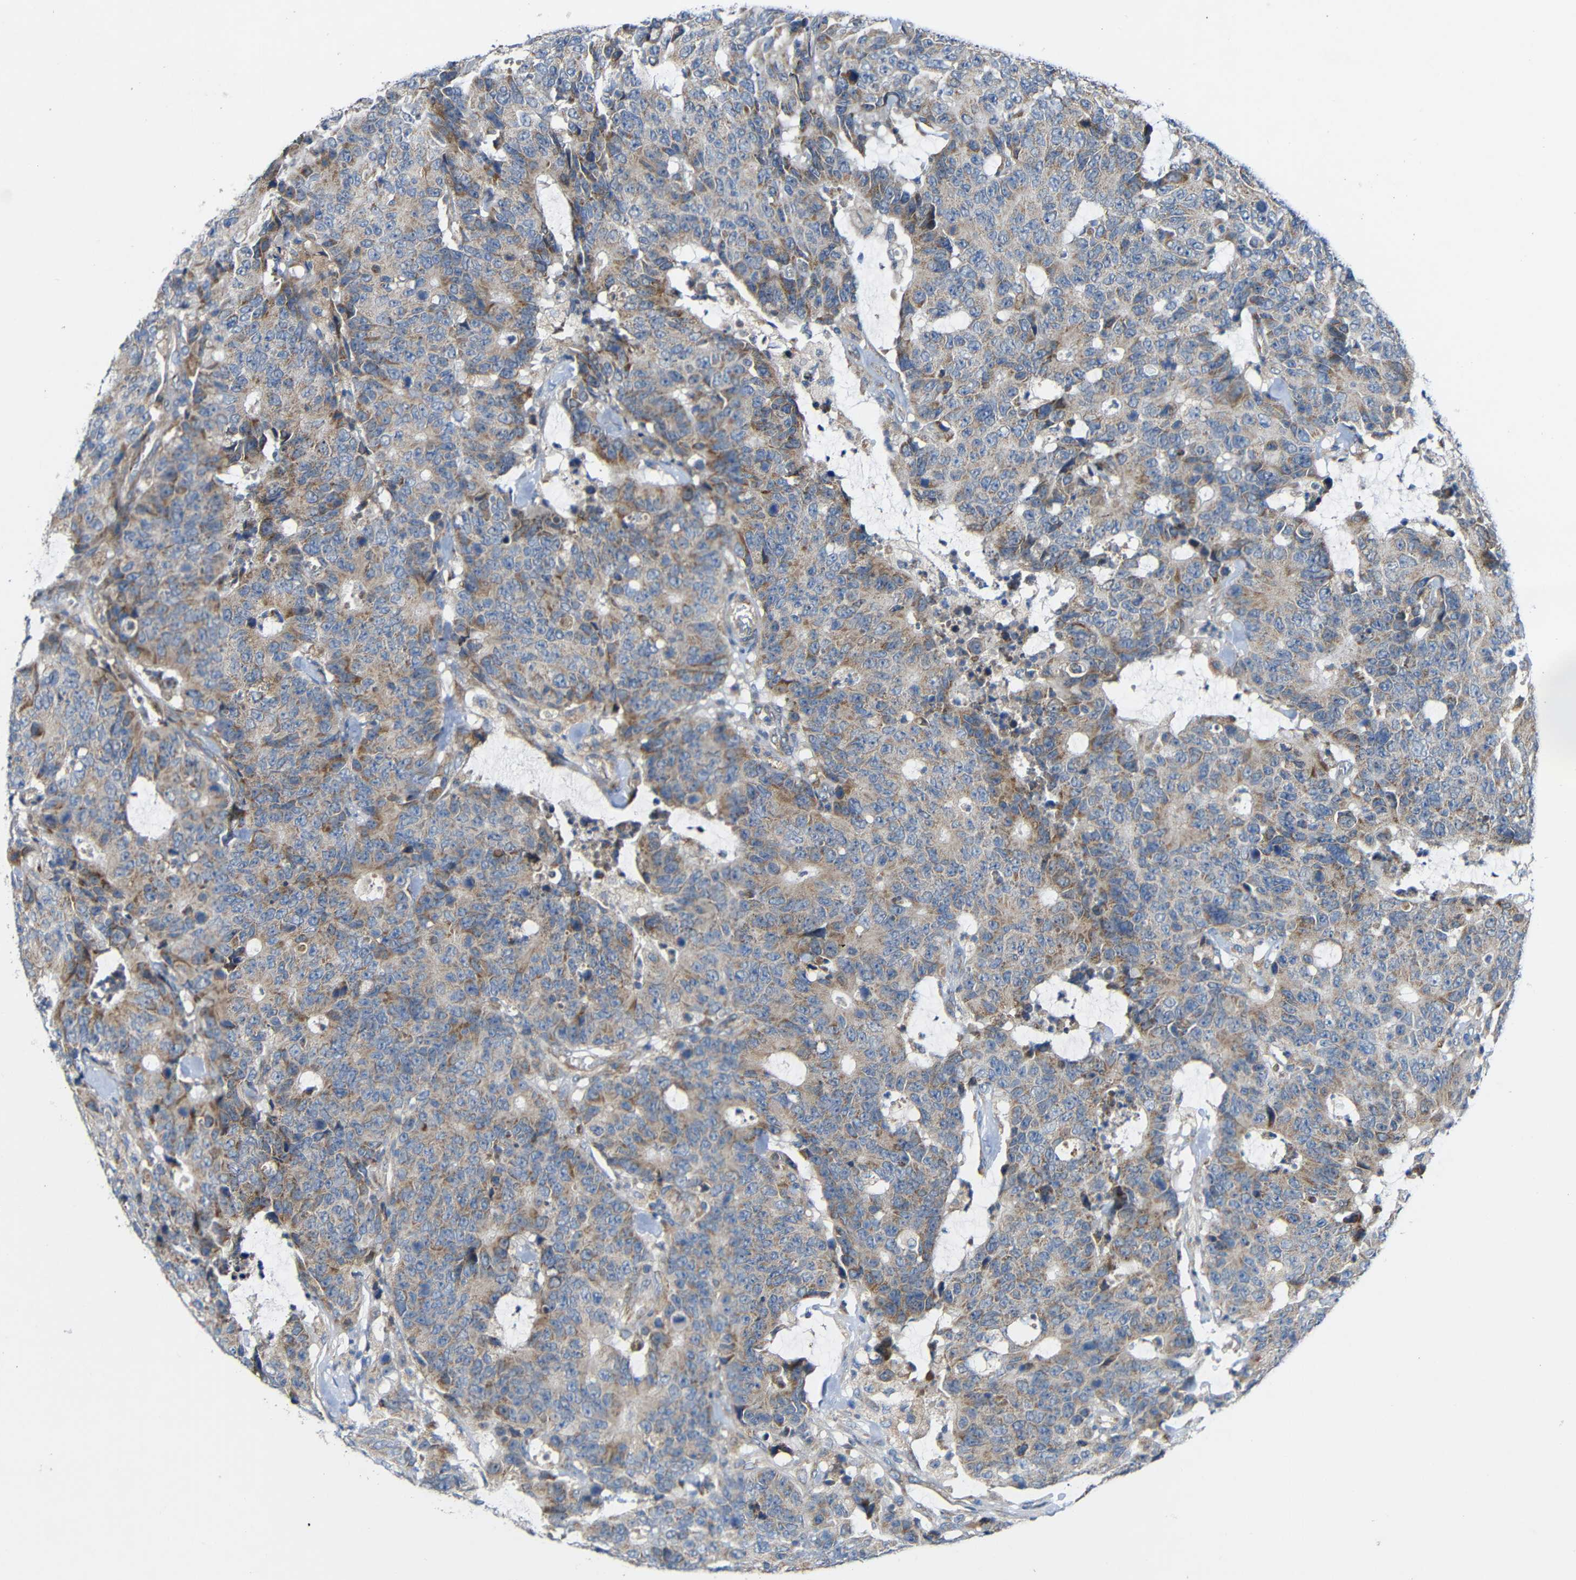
{"staining": {"intensity": "weak", "quantity": "25%-75%", "location": "cytoplasmic/membranous"}, "tissue": "colorectal cancer", "cell_type": "Tumor cells", "image_type": "cancer", "snomed": [{"axis": "morphology", "description": "Adenocarcinoma, NOS"}, {"axis": "topography", "description": "Colon"}], "caption": "Human adenocarcinoma (colorectal) stained with a brown dye displays weak cytoplasmic/membranous positive expression in approximately 25%-75% of tumor cells.", "gene": "TMEM25", "patient": {"sex": "female", "age": 86}}